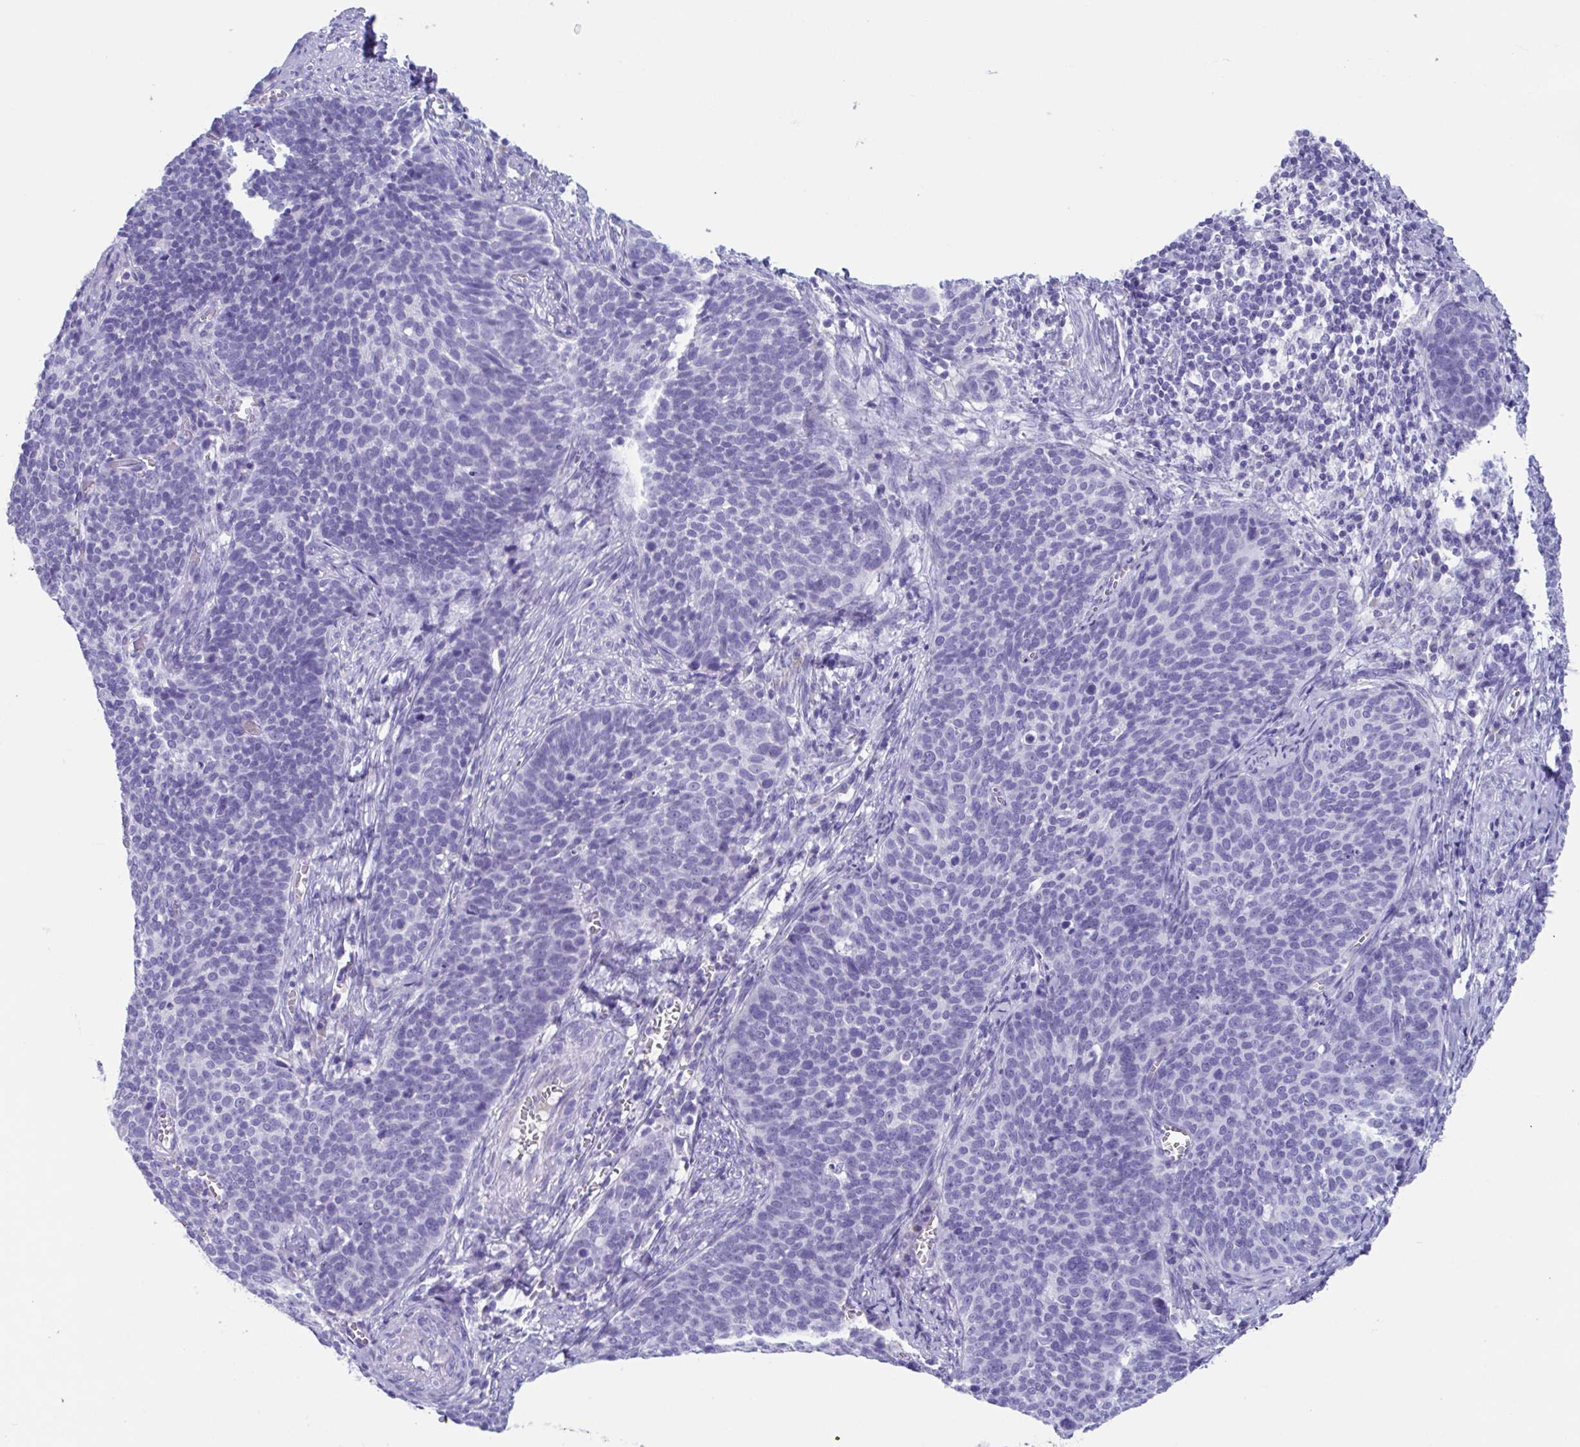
{"staining": {"intensity": "negative", "quantity": "none", "location": "none"}, "tissue": "cervical cancer", "cell_type": "Tumor cells", "image_type": "cancer", "snomed": [{"axis": "morphology", "description": "Normal tissue, NOS"}, {"axis": "morphology", "description": "Squamous cell carcinoma, NOS"}, {"axis": "topography", "description": "Cervix"}], "caption": "A histopathology image of human cervical squamous cell carcinoma is negative for staining in tumor cells.", "gene": "USP35", "patient": {"sex": "female", "age": 39}}